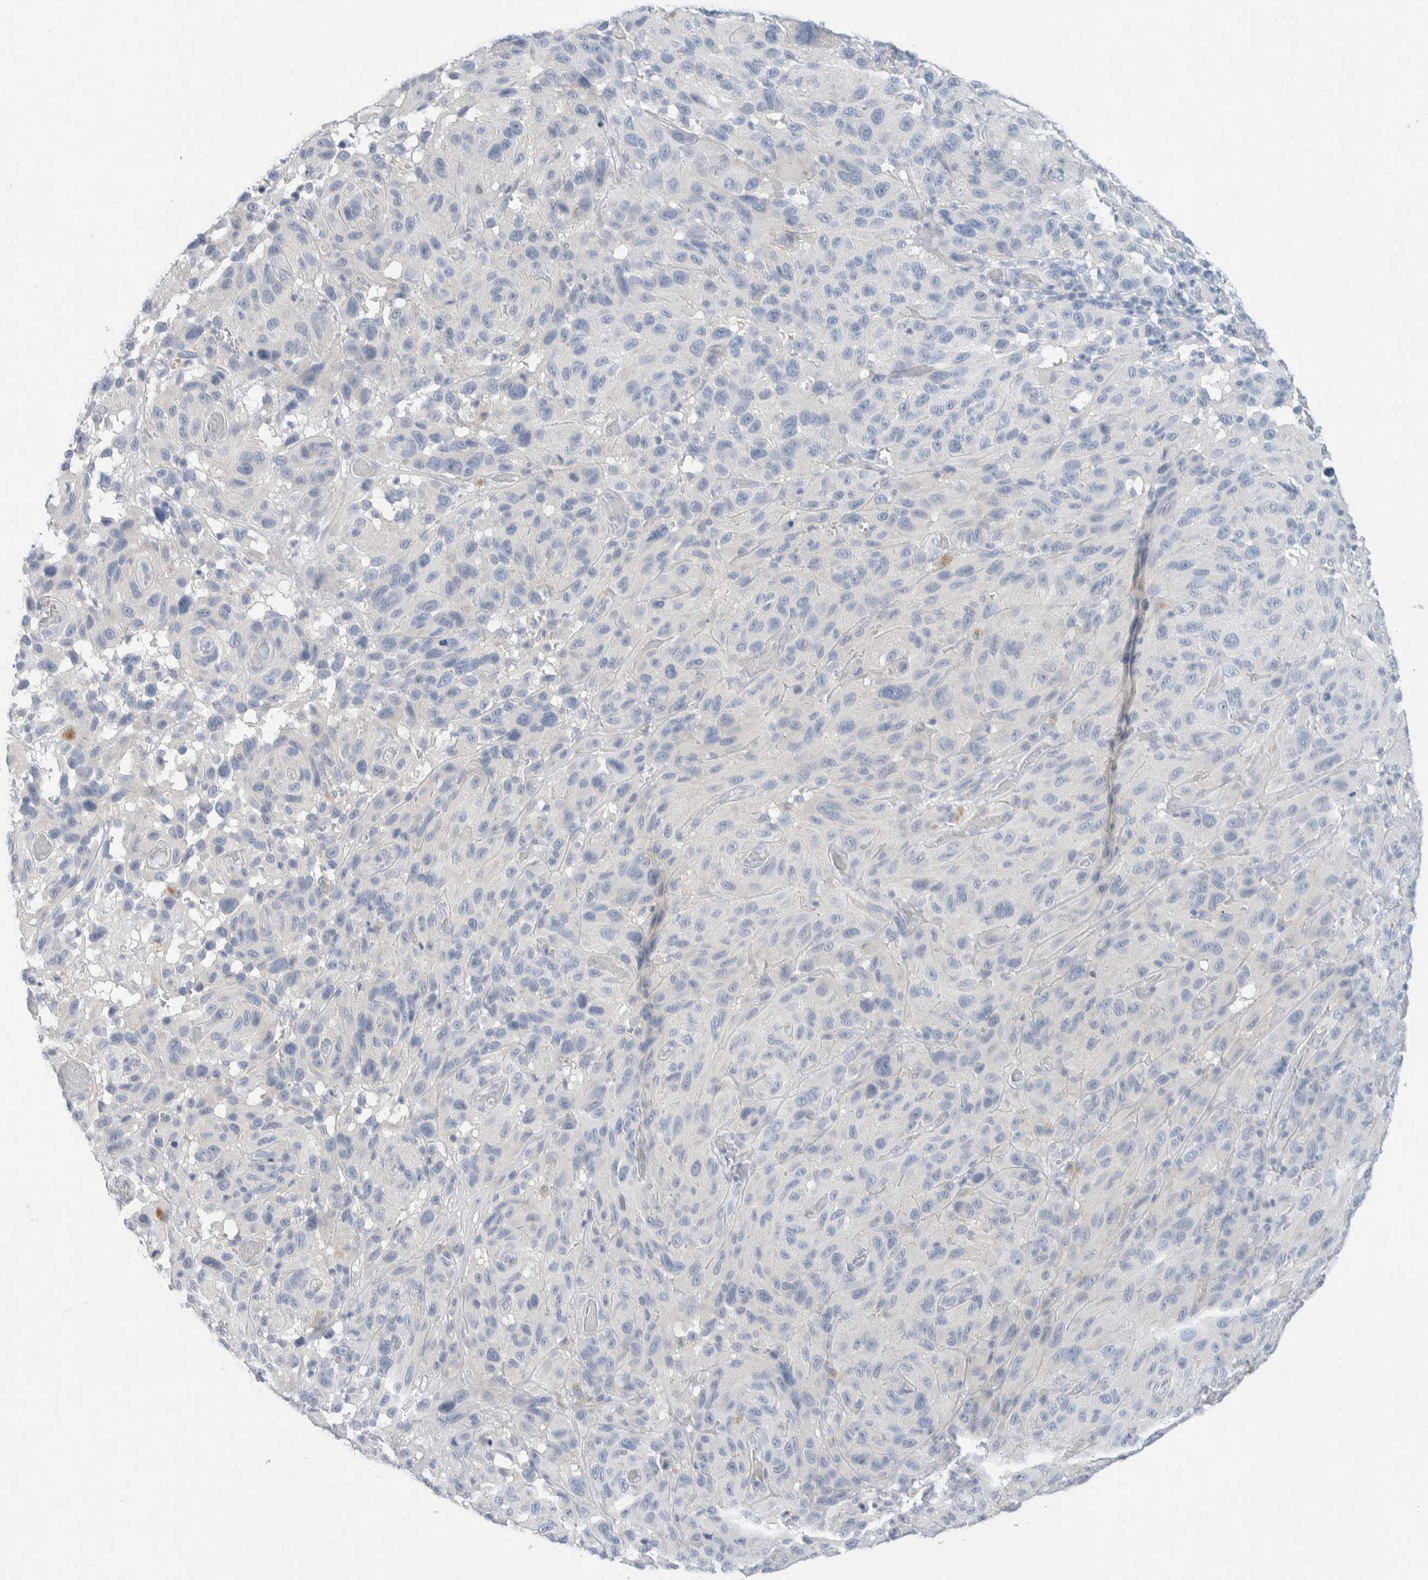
{"staining": {"intensity": "negative", "quantity": "none", "location": "none"}, "tissue": "melanoma", "cell_type": "Tumor cells", "image_type": "cancer", "snomed": [{"axis": "morphology", "description": "Malignant melanoma, NOS"}, {"axis": "topography", "description": "Skin"}], "caption": "An image of melanoma stained for a protein reveals no brown staining in tumor cells.", "gene": "ALOX12B", "patient": {"sex": "male", "age": 66}}